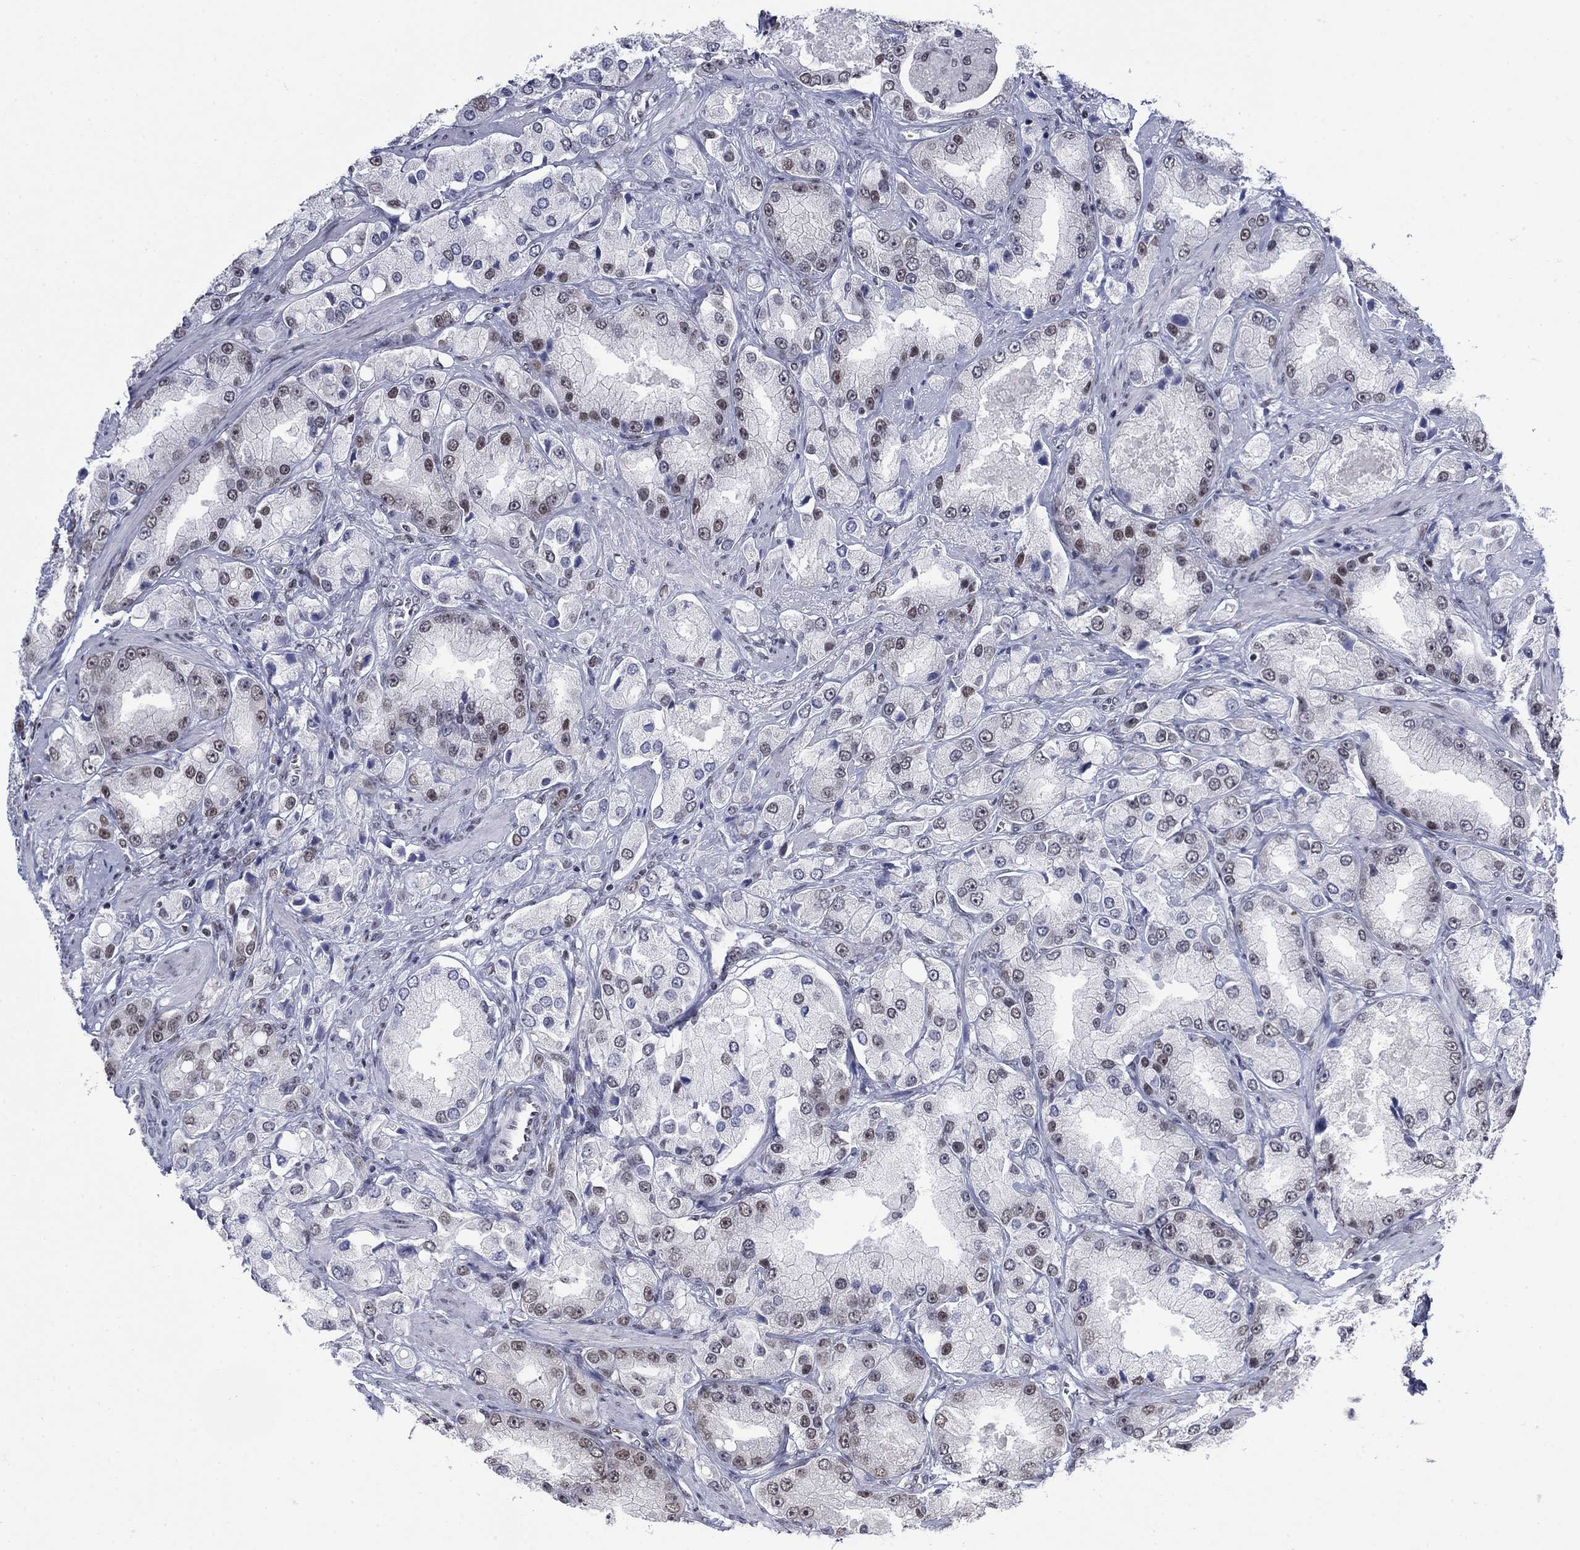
{"staining": {"intensity": "moderate", "quantity": "<25%", "location": "nuclear"}, "tissue": "prostate cancer", "cell_type": "Tumor cells", "image_type": "cancer", "snomed": [{"axis": "morphology", "description": "Adenocarcinoma, NOS"}, {"axis": "topography", "description": "Prostate and seminal vesicle, NOS"}, {"axis": "topography", "description": "Prostate"}], "caption": "The histopathology image exhibits a brown stain indicating the presence of a protein in the nuclear of tumor cells in adenocarcinoma (prostate). (DAB IHC with brightfield microscopy, high magnification).", "gene": "NPAS3", "patient": {"sex": "male", "age": 64}}